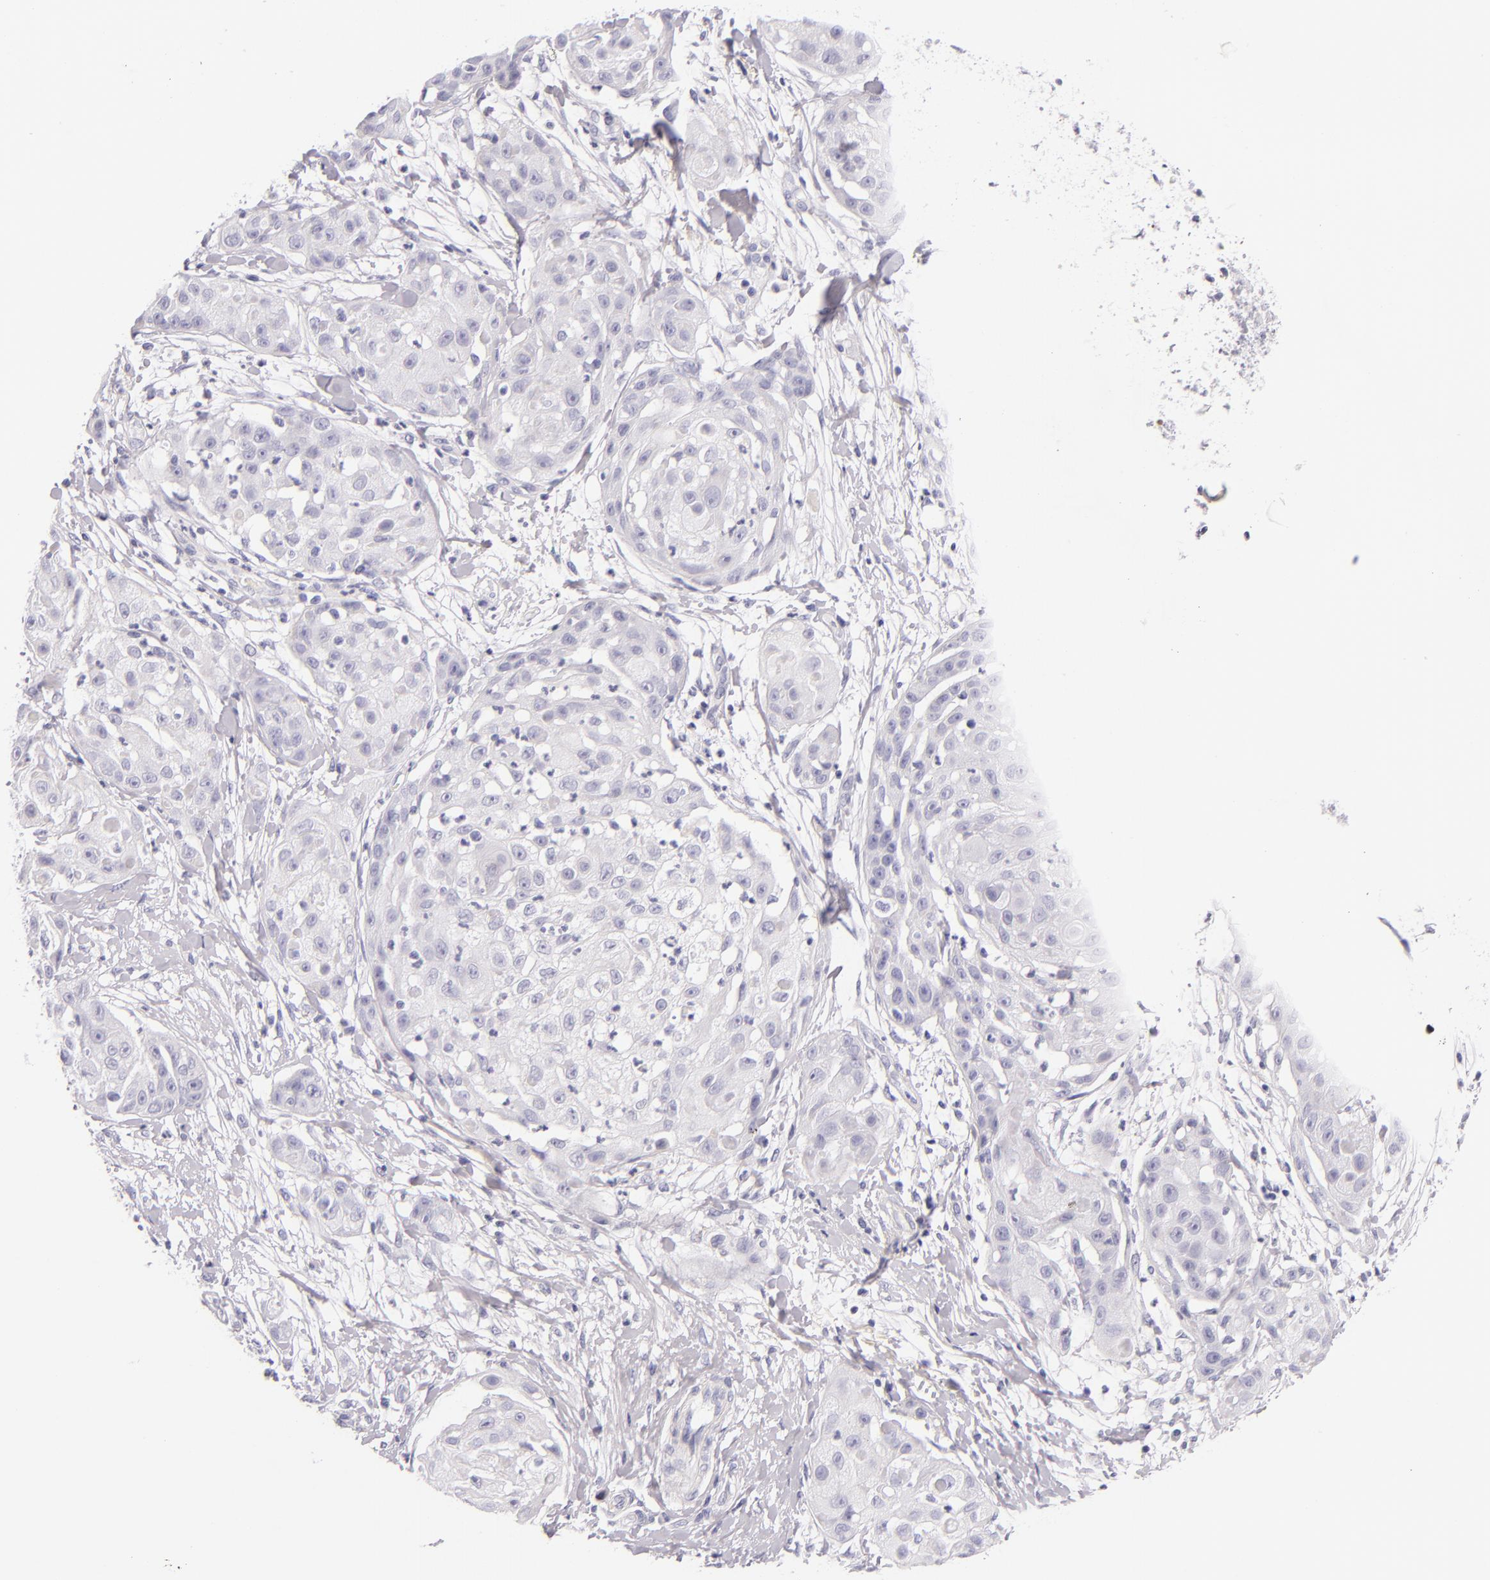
{"staining": {"intensity": "negative", "quantity": "none", "location": "none"}, "tissue": "skin cancer", "cell_type": "Tumor cells", "image_type": "cancer", "snomed": [{"axis": "morphology", "description": "Squamous cell carcinoma, NOS"}, {"axis": "topography", "description": "Skin"}], "caption": "Skin cancer (squamous cell carcinoma) stained for a protein using immunohistochemistry reveals no positivity tumor cells.", "gene": "INA", "patient": {"sex": "female", "age": 57}}